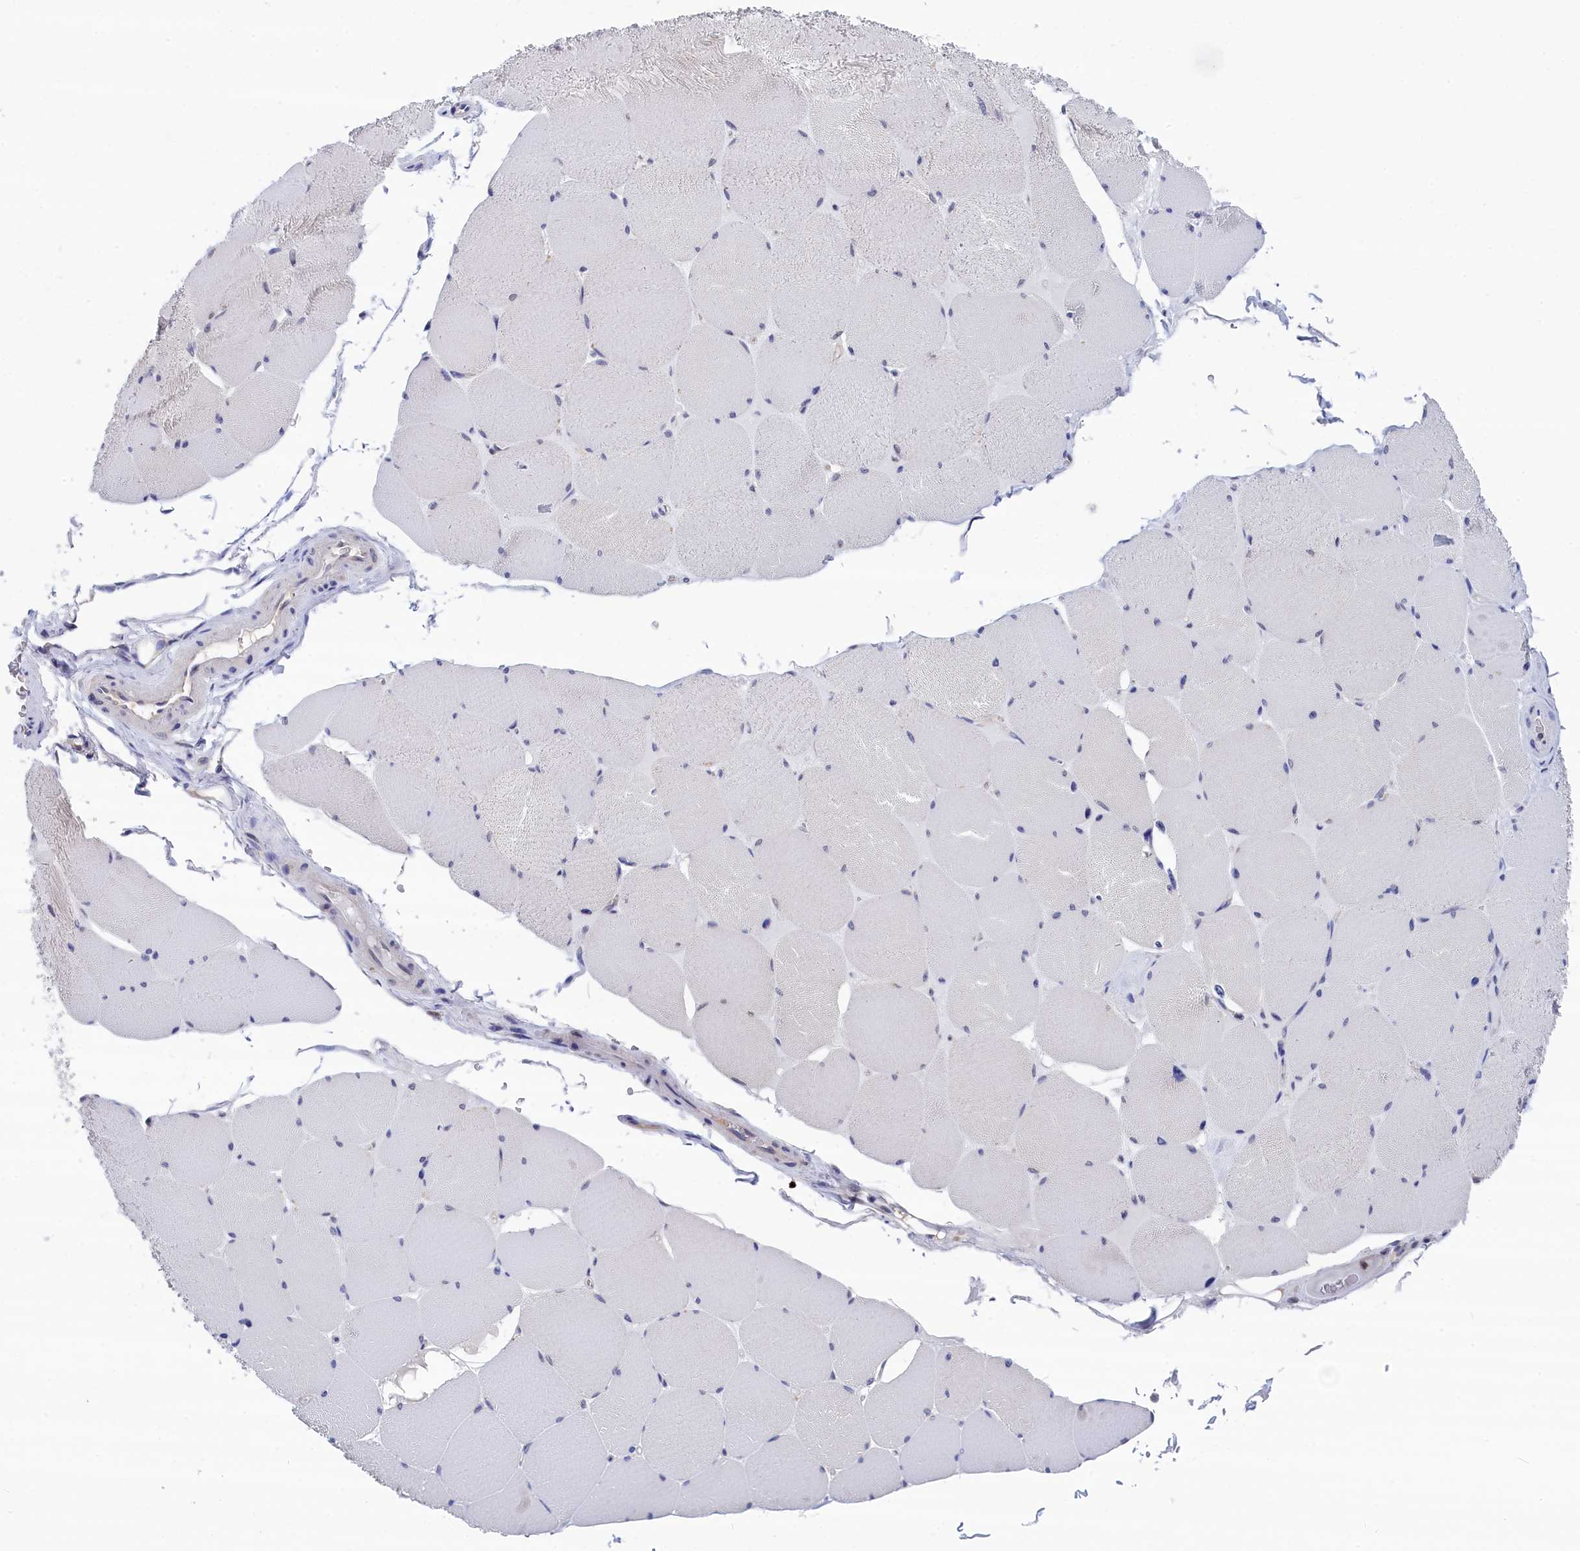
{"staining": {"intensity": "negative", "quantity": "none", "location": "none"}, "tissue": "skeletal muscle", "cell_type": "Myocytes", "image_type": "normal", "snomed": [{"axis": "morphology", "description": "Normal tissue, NOS"}, {"axis": "topography", "description": "Skeletal muscle"}, {"axis": "topography", "description": "Head-Neck"}], "caption": "This is an immunohistochemistry micrograph of normal skeletal muscle. There is no expression in myocytes.", "gene": "PGP", "patient": {"sex": "male", "age": 66}}